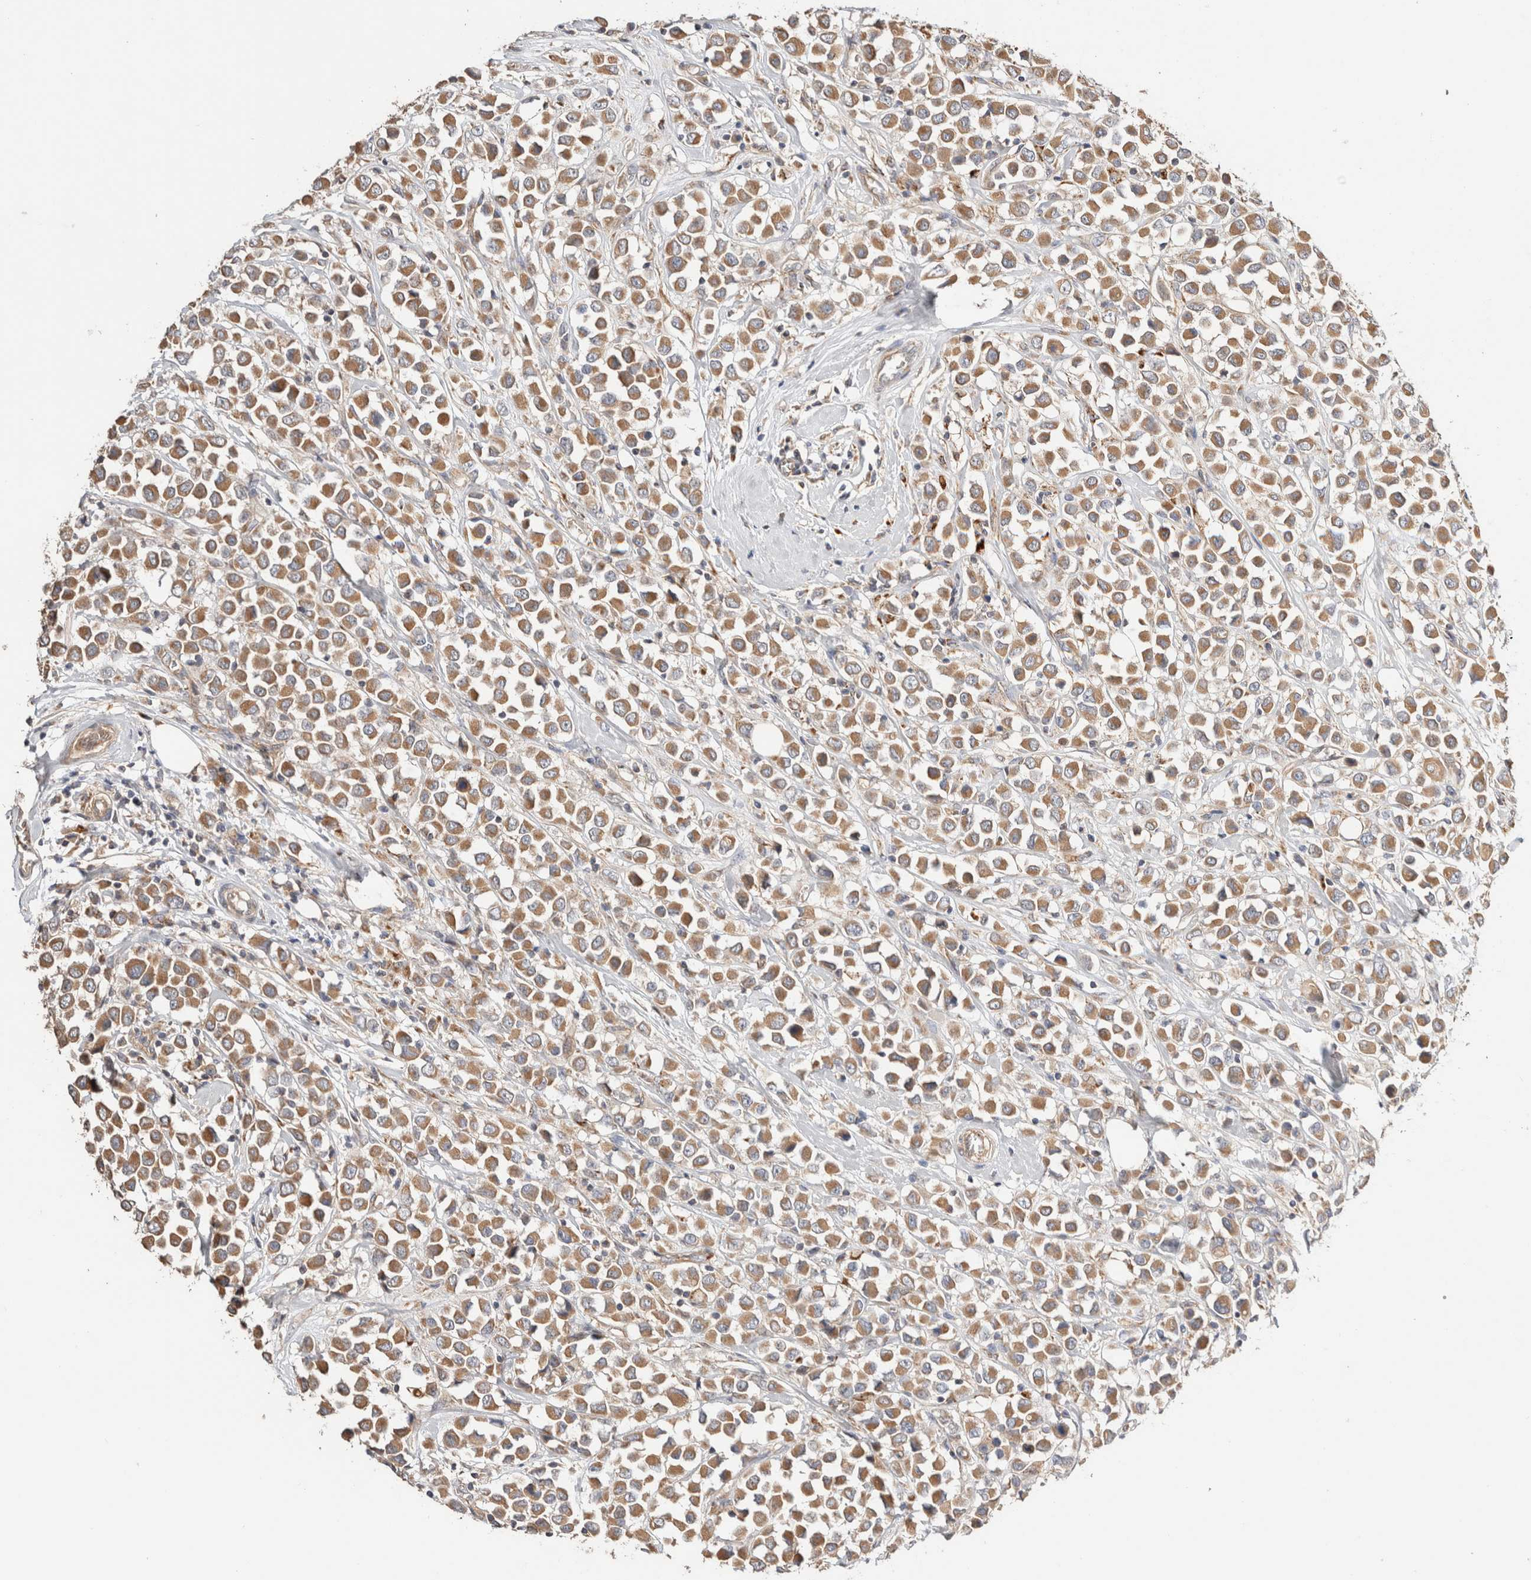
{"staining": {"intensity": "moderate", "quantity": ">75%", "location": "cytoplasmic/membranous"}, "tissue": "breast cancer", "cell_type": "Tumor cells", "image_type": "cancer", "snomed": [{"axis": "morphology", "description": "Duct carcinoma"}, {"axis": "topography", "description": "Breast"}], "caption": "Immunohistochemistry (IHC) photomicrograph of neoplastic tissue: infiltrating ductal carcinoma (breast) stained using IHC exhibits medium levels of moderate protein expression localized specifically in the cytoplasmic/membranous of tumor cells, appearing as a cytoplasmic/membranous brown color.", "gene": "B3GNTL1", "patient": {"sex": "female", "age": 61}}